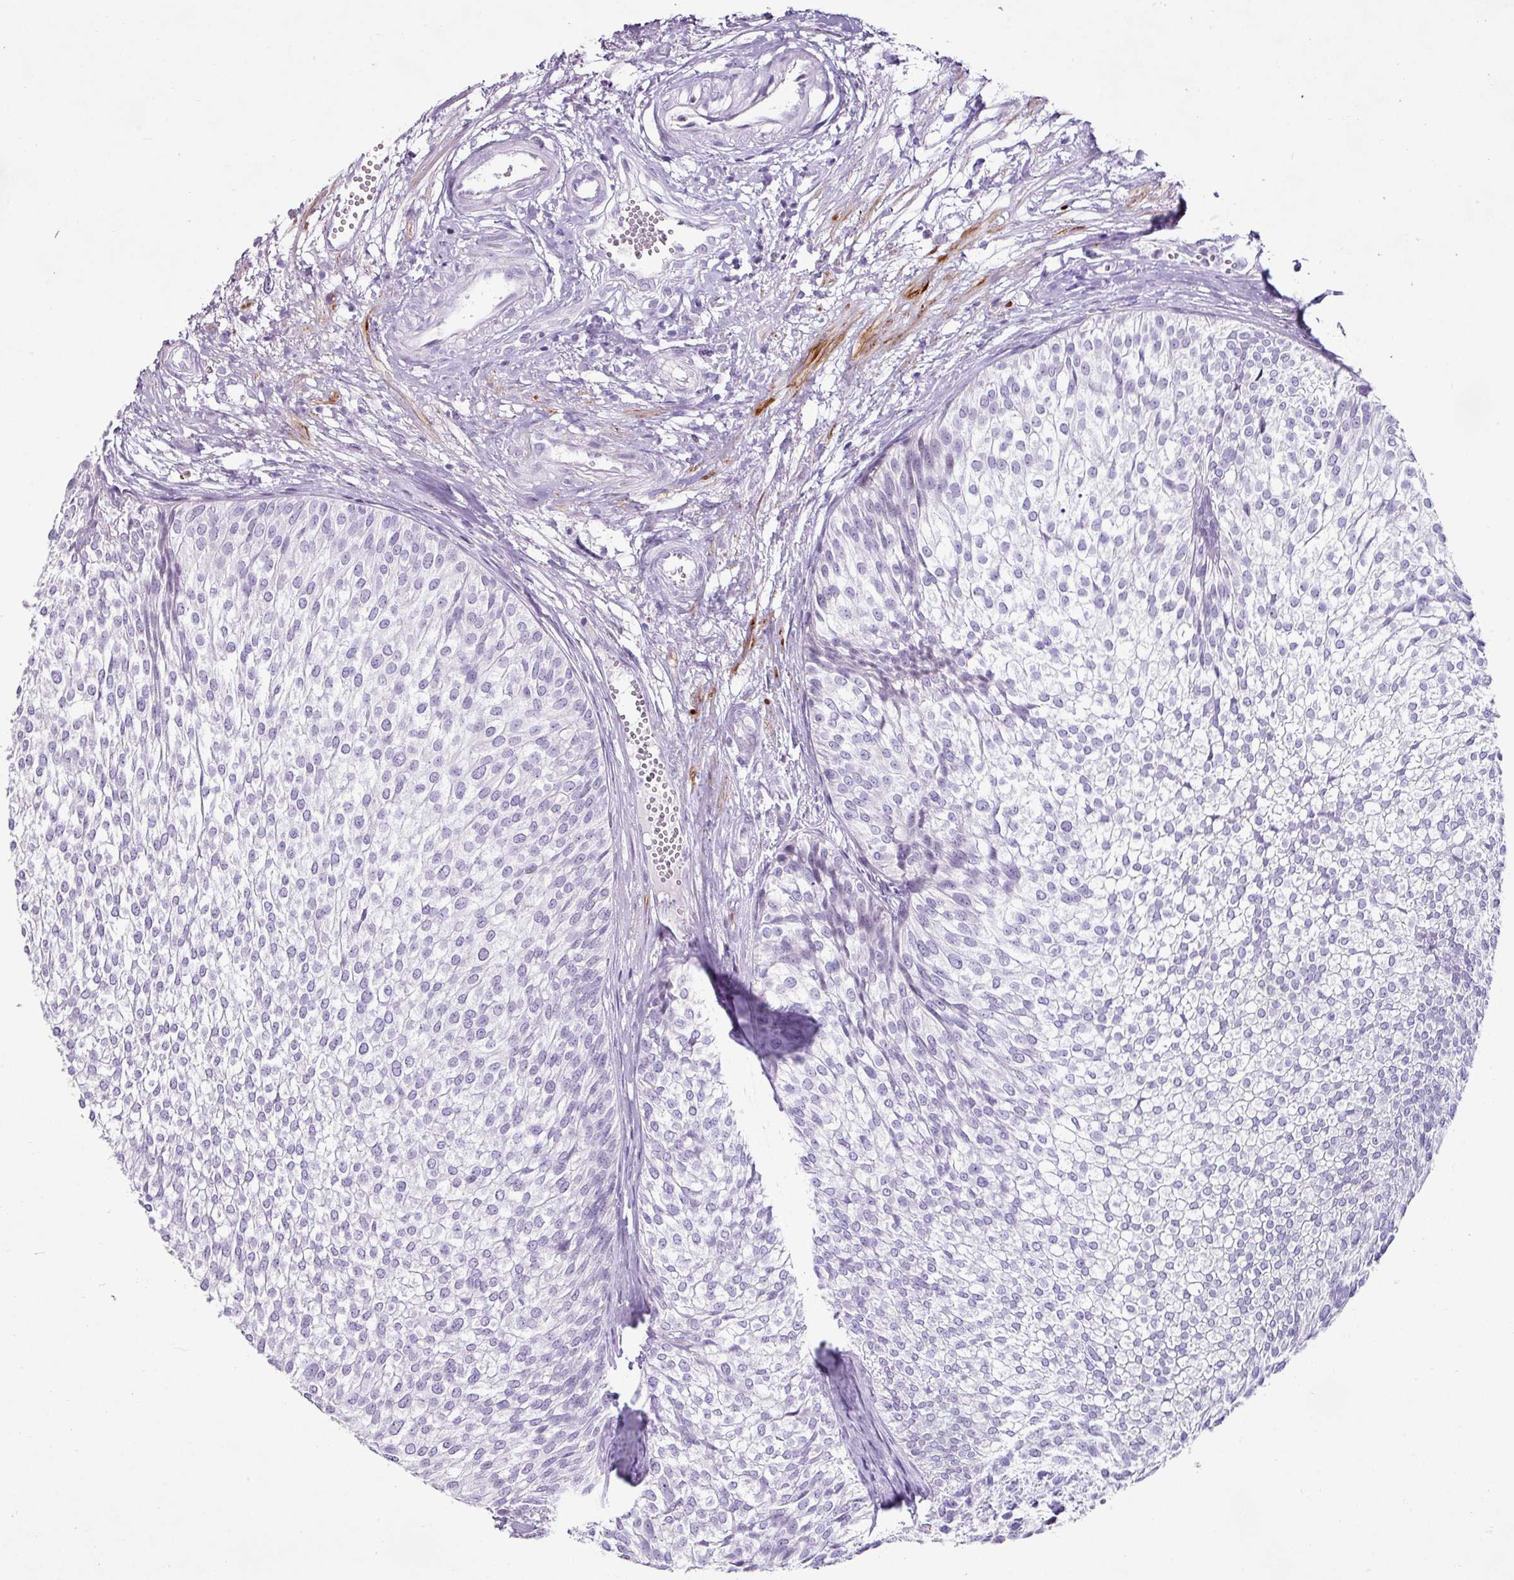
{"staining": {"intensity": "negative", "quantity": "none", "location": "none"}, "tissue": "urothelial cancer", "cell_type": "Tumor cells", "image_type": "cancer", "snomed": [{"axis": "morphology", "description": "Urothelial carcinoma, Low grade"}, {"axis": "topography", "description": "Urinary bladder"}], "caption": "Immunohistochemistry micrograph of human low-grade urothelial carcinoma stained for a protein (brown), which displays no positivity in tumor cells. (DAB immunohistochemistry with hematoxylin counter stain).", "gene": "TRA2A", "patient": {"sex": "male", "age": 91}}